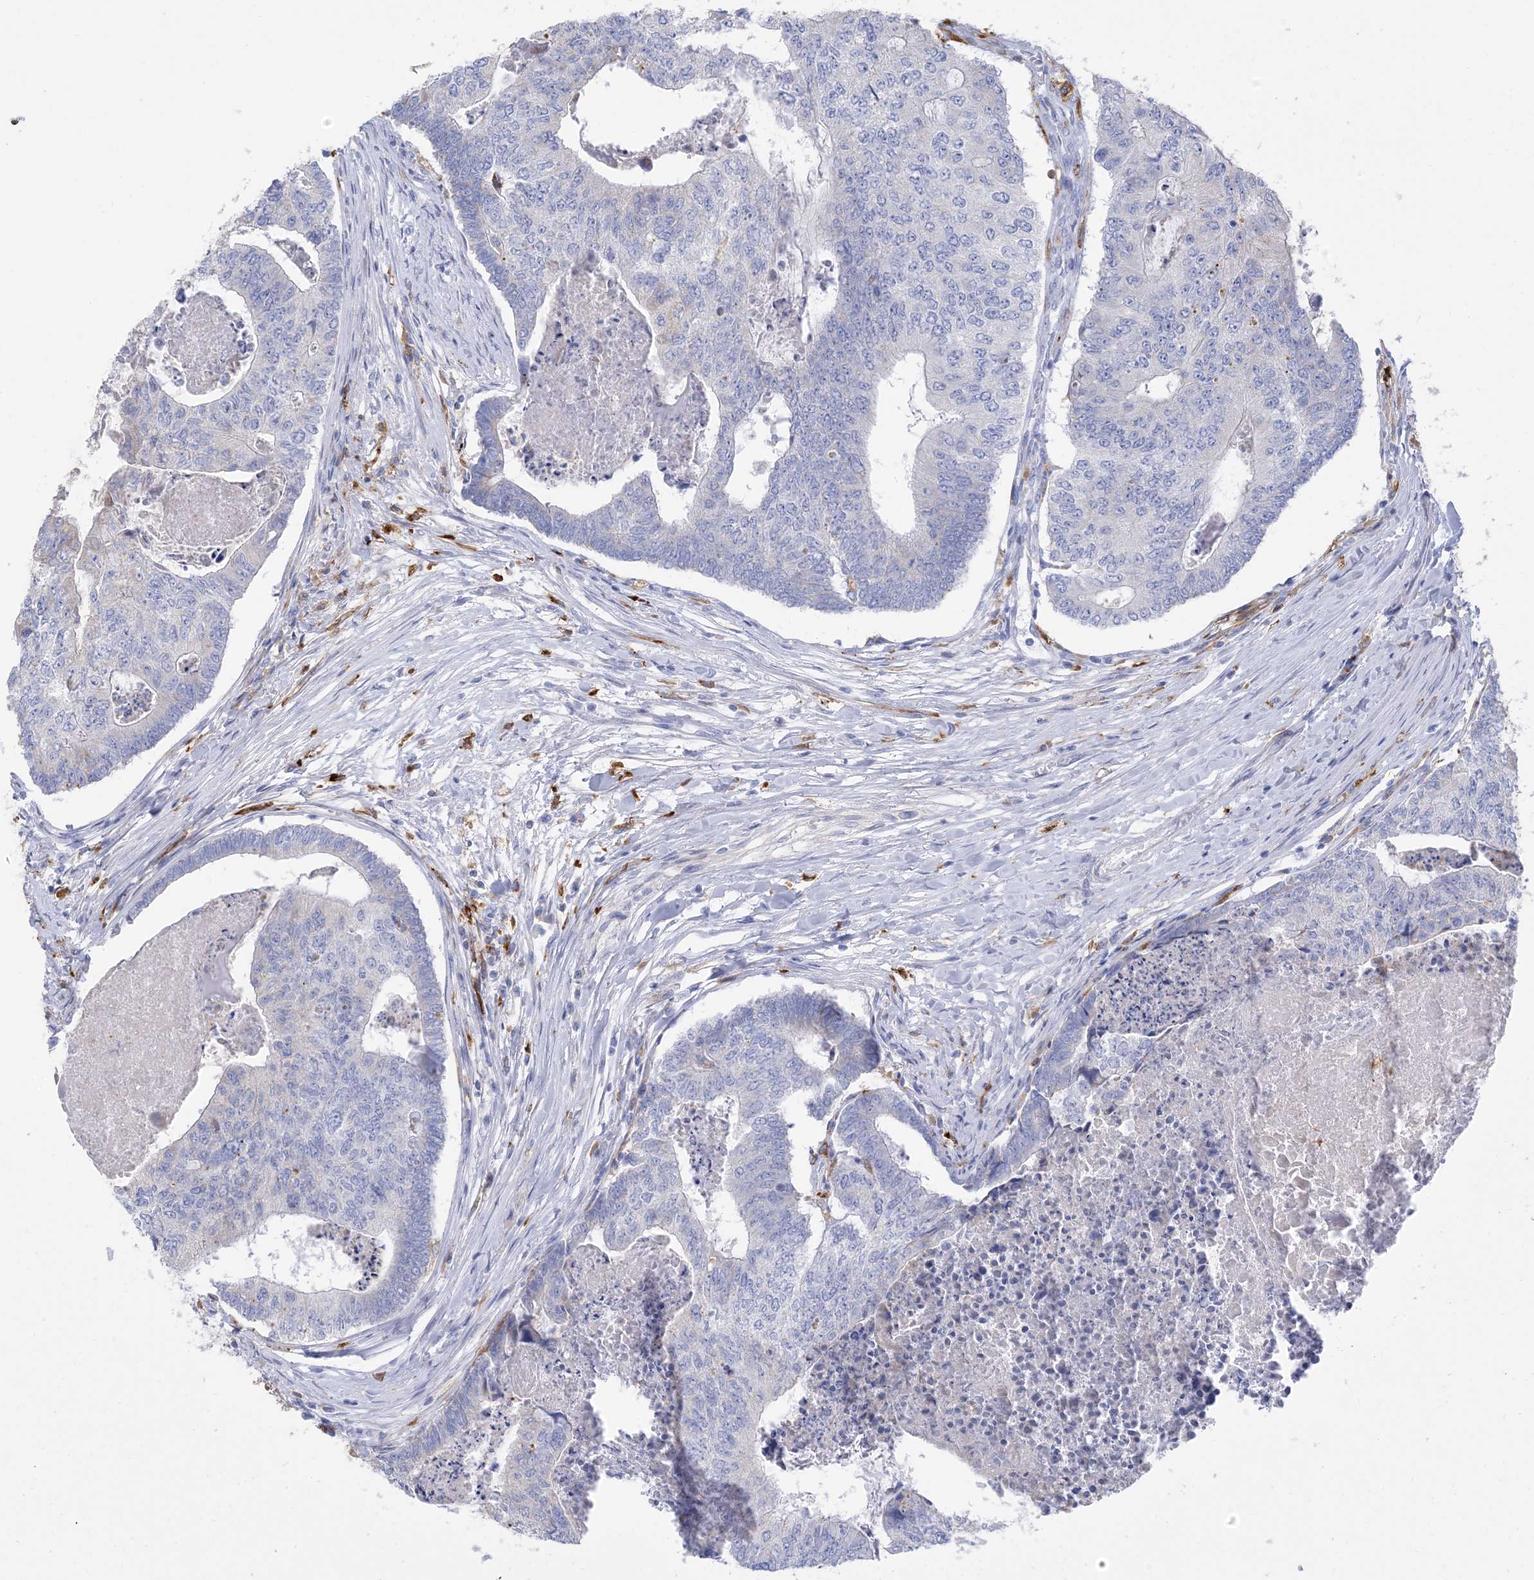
{"staining": {"intensity": "negative", "quantity": "none", "location": "none"}, "tissue": "colorectal cancer", "cell_type": "Tumor cells", "image_type": "cancer", "snomed": [{"axis": "morphology", "description": "Adenocarcinoma, NOS"}, {"axis": "topography", "description": "Colon"}], "caption": "The immunohistochemistry (IHC) image has no significant positivity in tumor cells of colorectal cancer (adenocarcinoma) tissue.", "gene": "DPH3", "patient": {"sex": "female", "age": 67}}